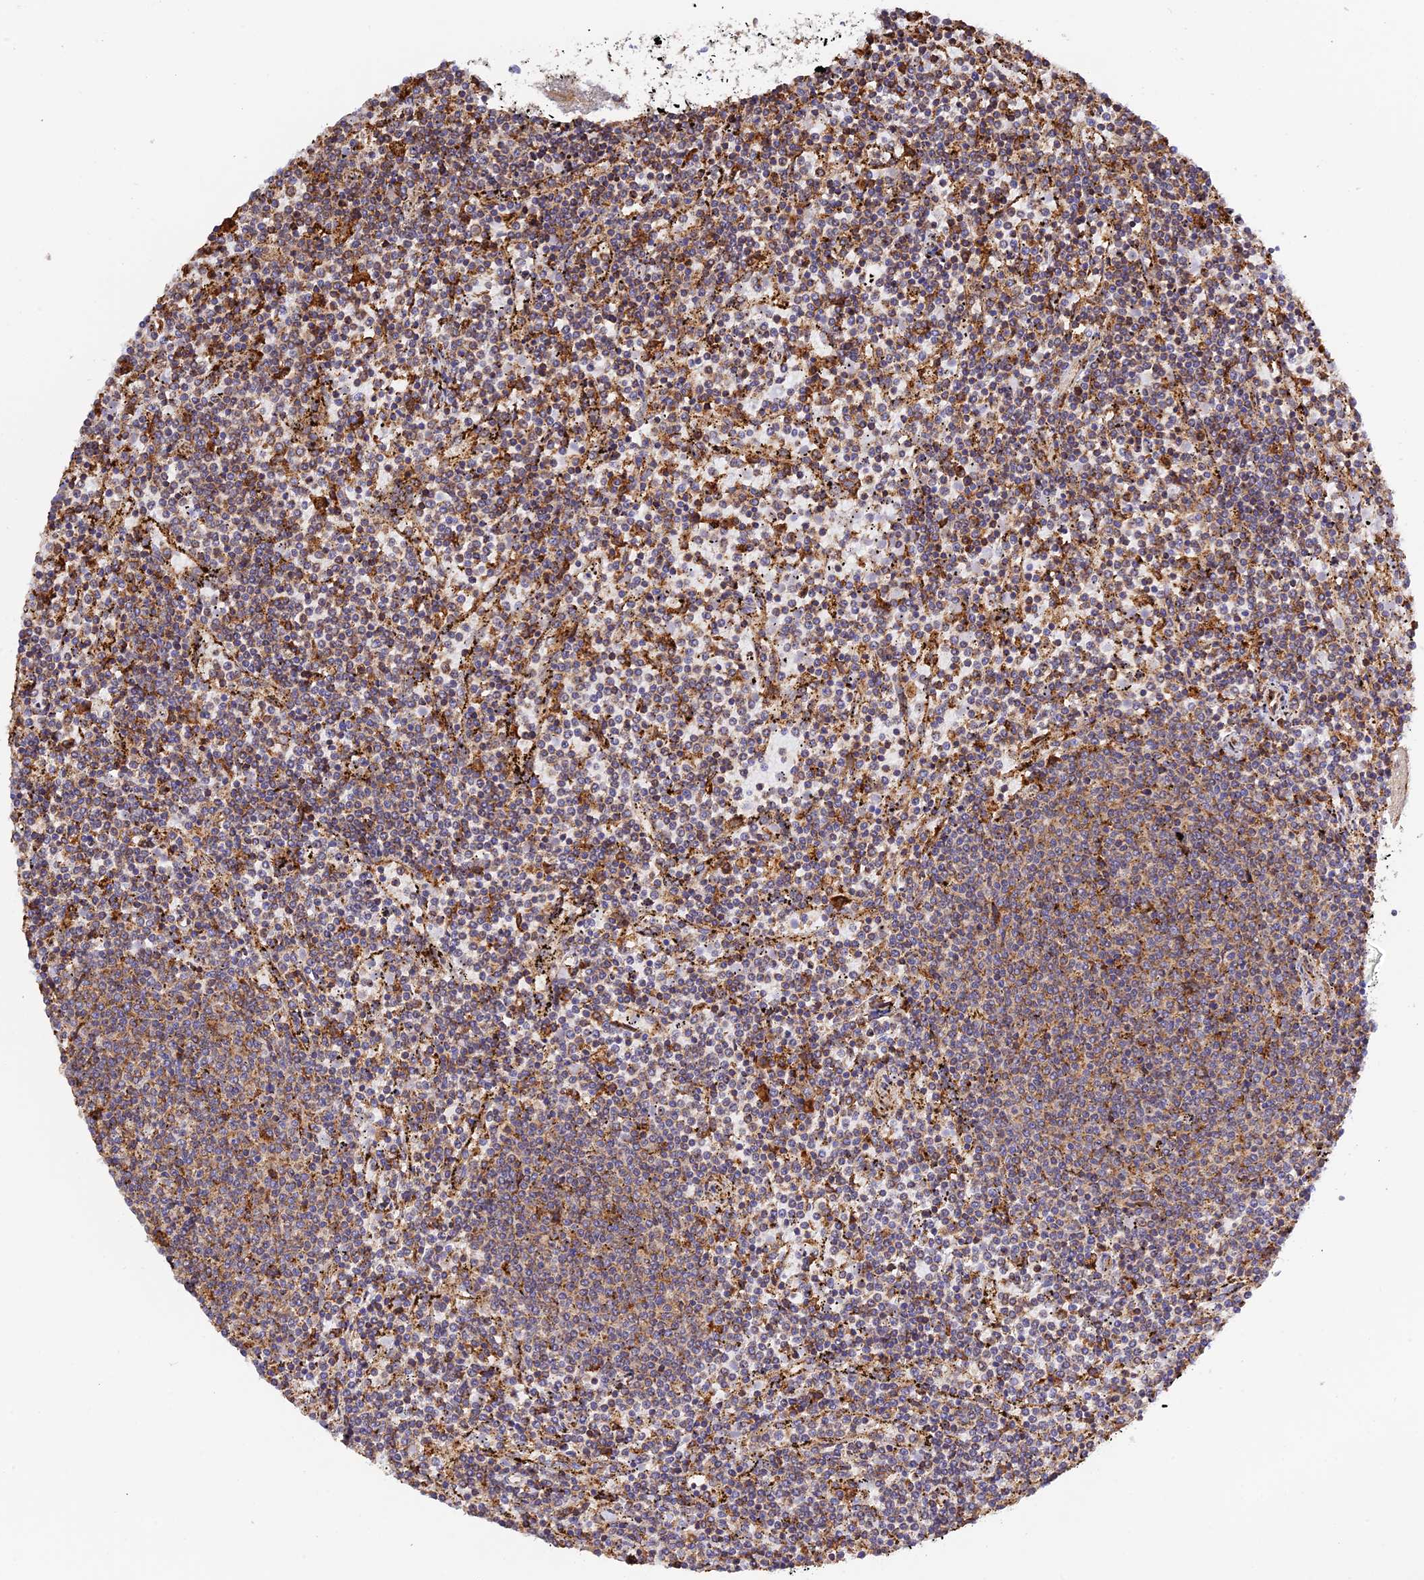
{"staining": {"intensity": "moderate", "quantity": "25%-75%", "location": "cytoplasmic/membranous"}, "tissue": "lymphoma", "cell_type": "Tumor cells", "image_type": "cancer", "snomed": [{"axis": "morphology", "description": "Malignant lymphoma, non-Hodgkin's type, Low grade"}, {"axis": "topography", "description": "Spleen"}], "caption": "Low-grade malignant lymphoma, non-Hodgkin's type was stained to show a protein in brown. There is medium levels of moderate cytoplasmic/membranous staining in approximately 25%-75% of tumor cells.", "gene": "RPL5", "patient": {"sex": "female", "age": 50}}